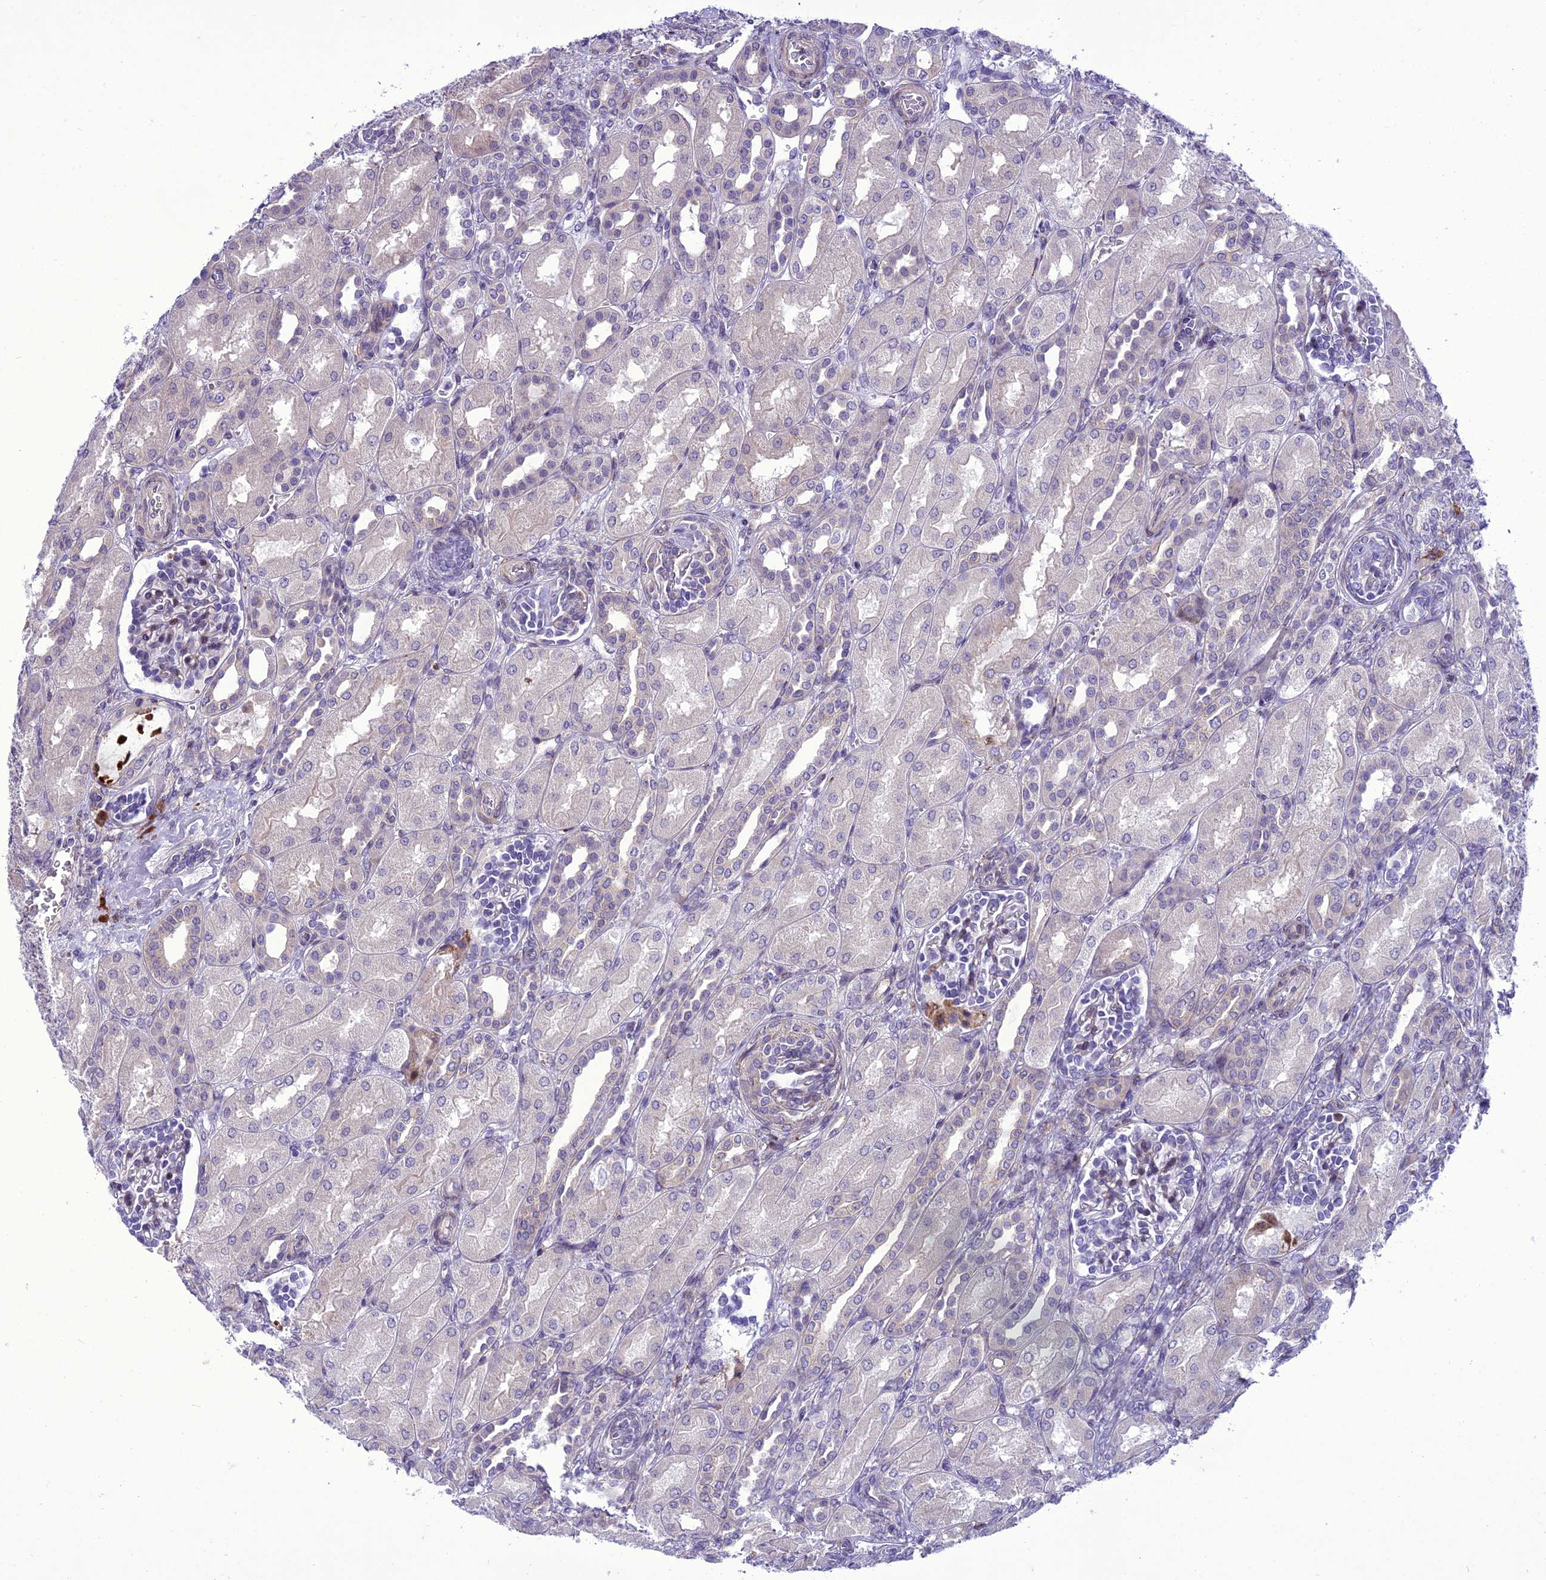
{"staining": {"intensity": "moderate", "quantity": "<25%", "location": "nuclear"}, "tissue": "kidney", "cell_type": "Cells in glomeruli", "image_type": "normal", "snomed": [{"axis": "morphology", "description": "Normal tissue, NOS"}, {"axis": "morphology", "description": "Neoplasm, malignant, NOS"}, {"axis": "topography", "description": "Kidney"}], "caption": "Immunohistochemical staining of benign kidney shows low levels of moderate nuclear staining in approximately <25% of cells in glomeruli.", "gene": "NEURL2", "patient": {"sex": "female", "age": 1}}